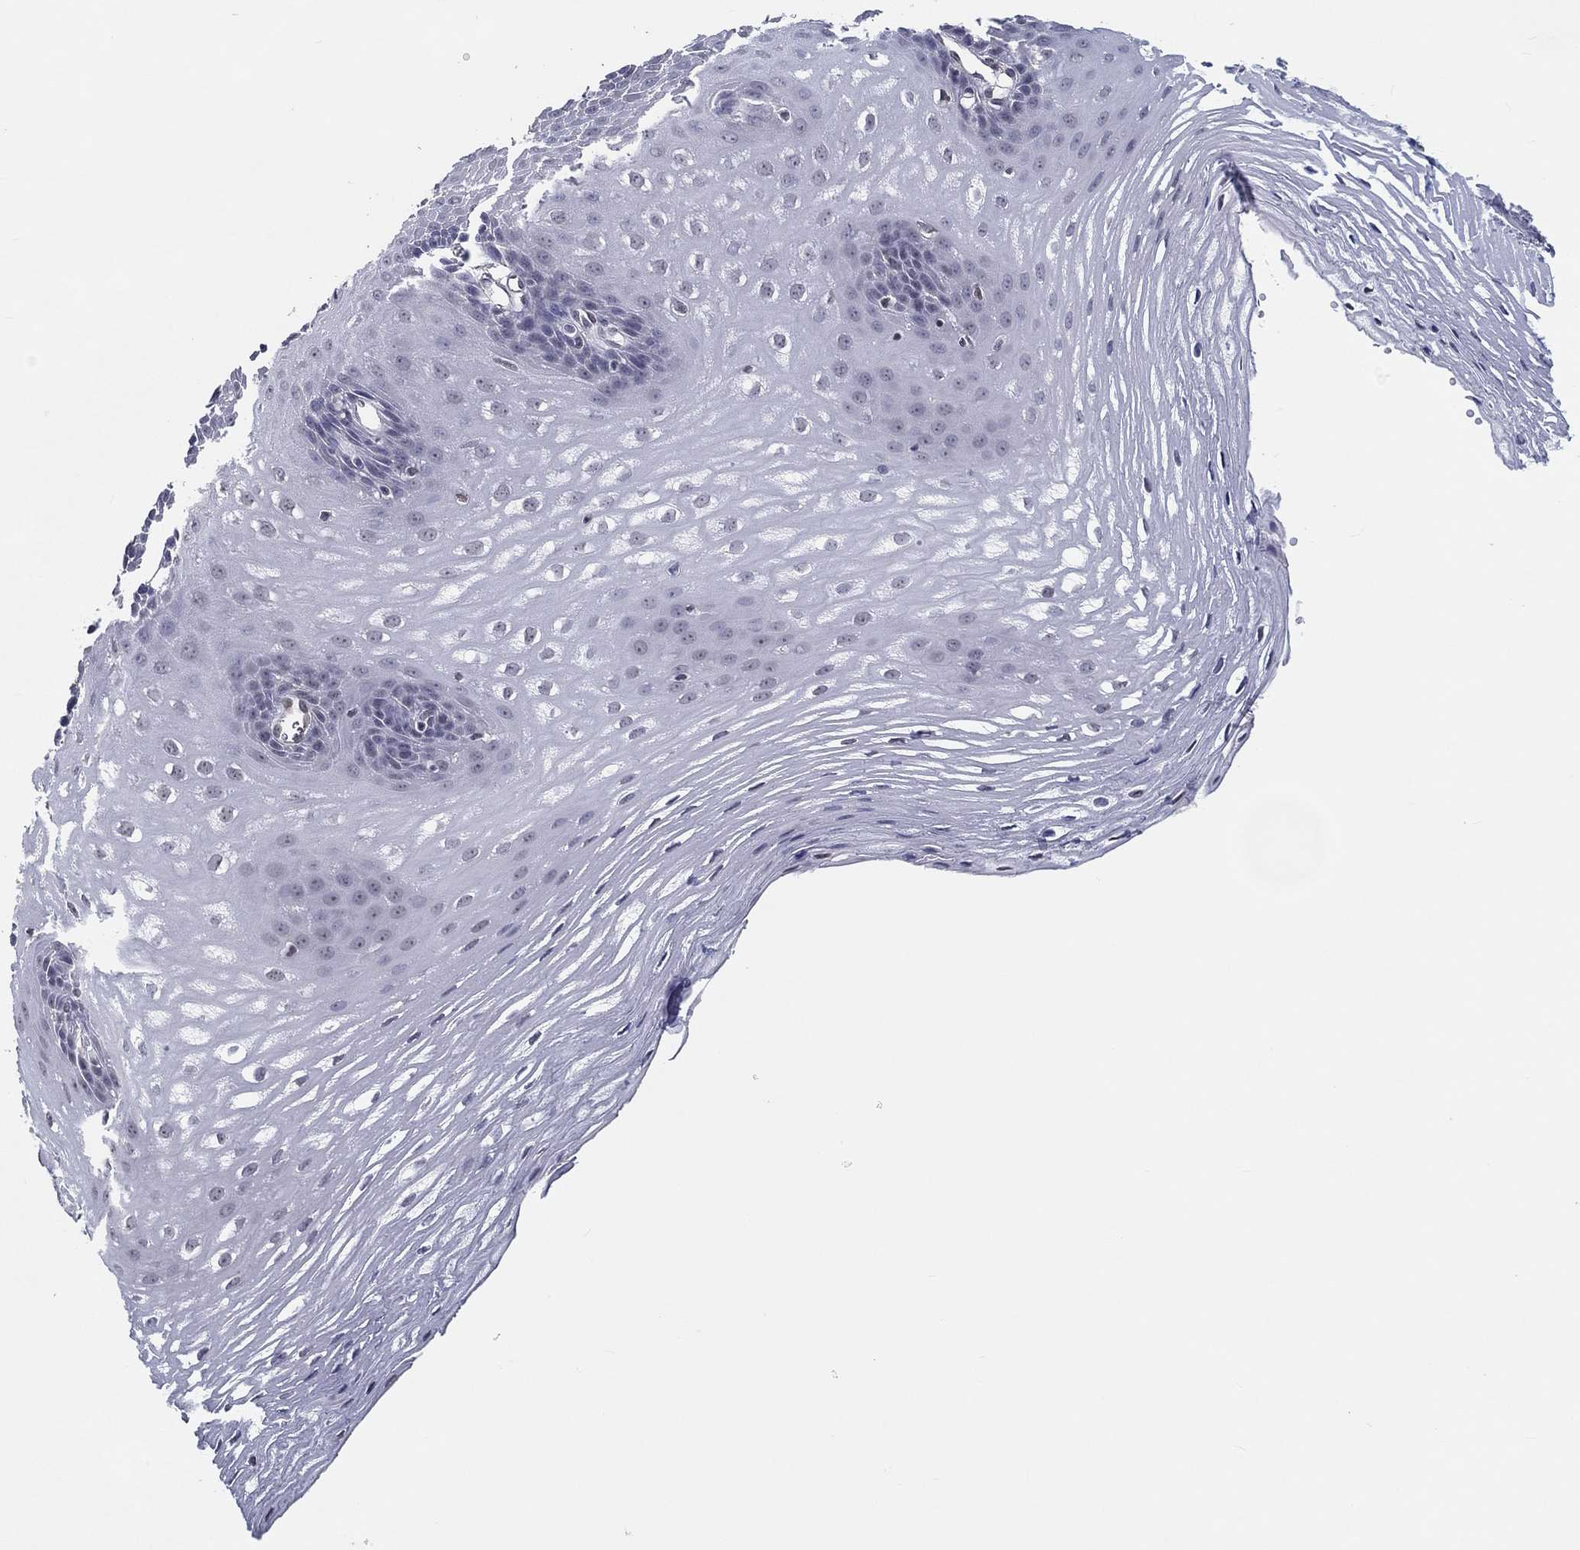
{"staining": {"intensity": "negative", "quantity": "none", "location": "none"}, "tissue": "esophagus", "cell_type": "Squamous epithelial cells", "image_type": "normal", "snomed": [{"axis": "morphology", "description": "Normal tissue, NOS"}, {"axis": "topography", "description": "Esophagus"}], "caption": "High power microscopy micrograph of an immunohistochemistry histopathology image of unremarkable esophagus, revealing no significant staining in squamous epithelial cells.", "gene": "CRYGD", "patient": {"sex": "male", "age": 72}}